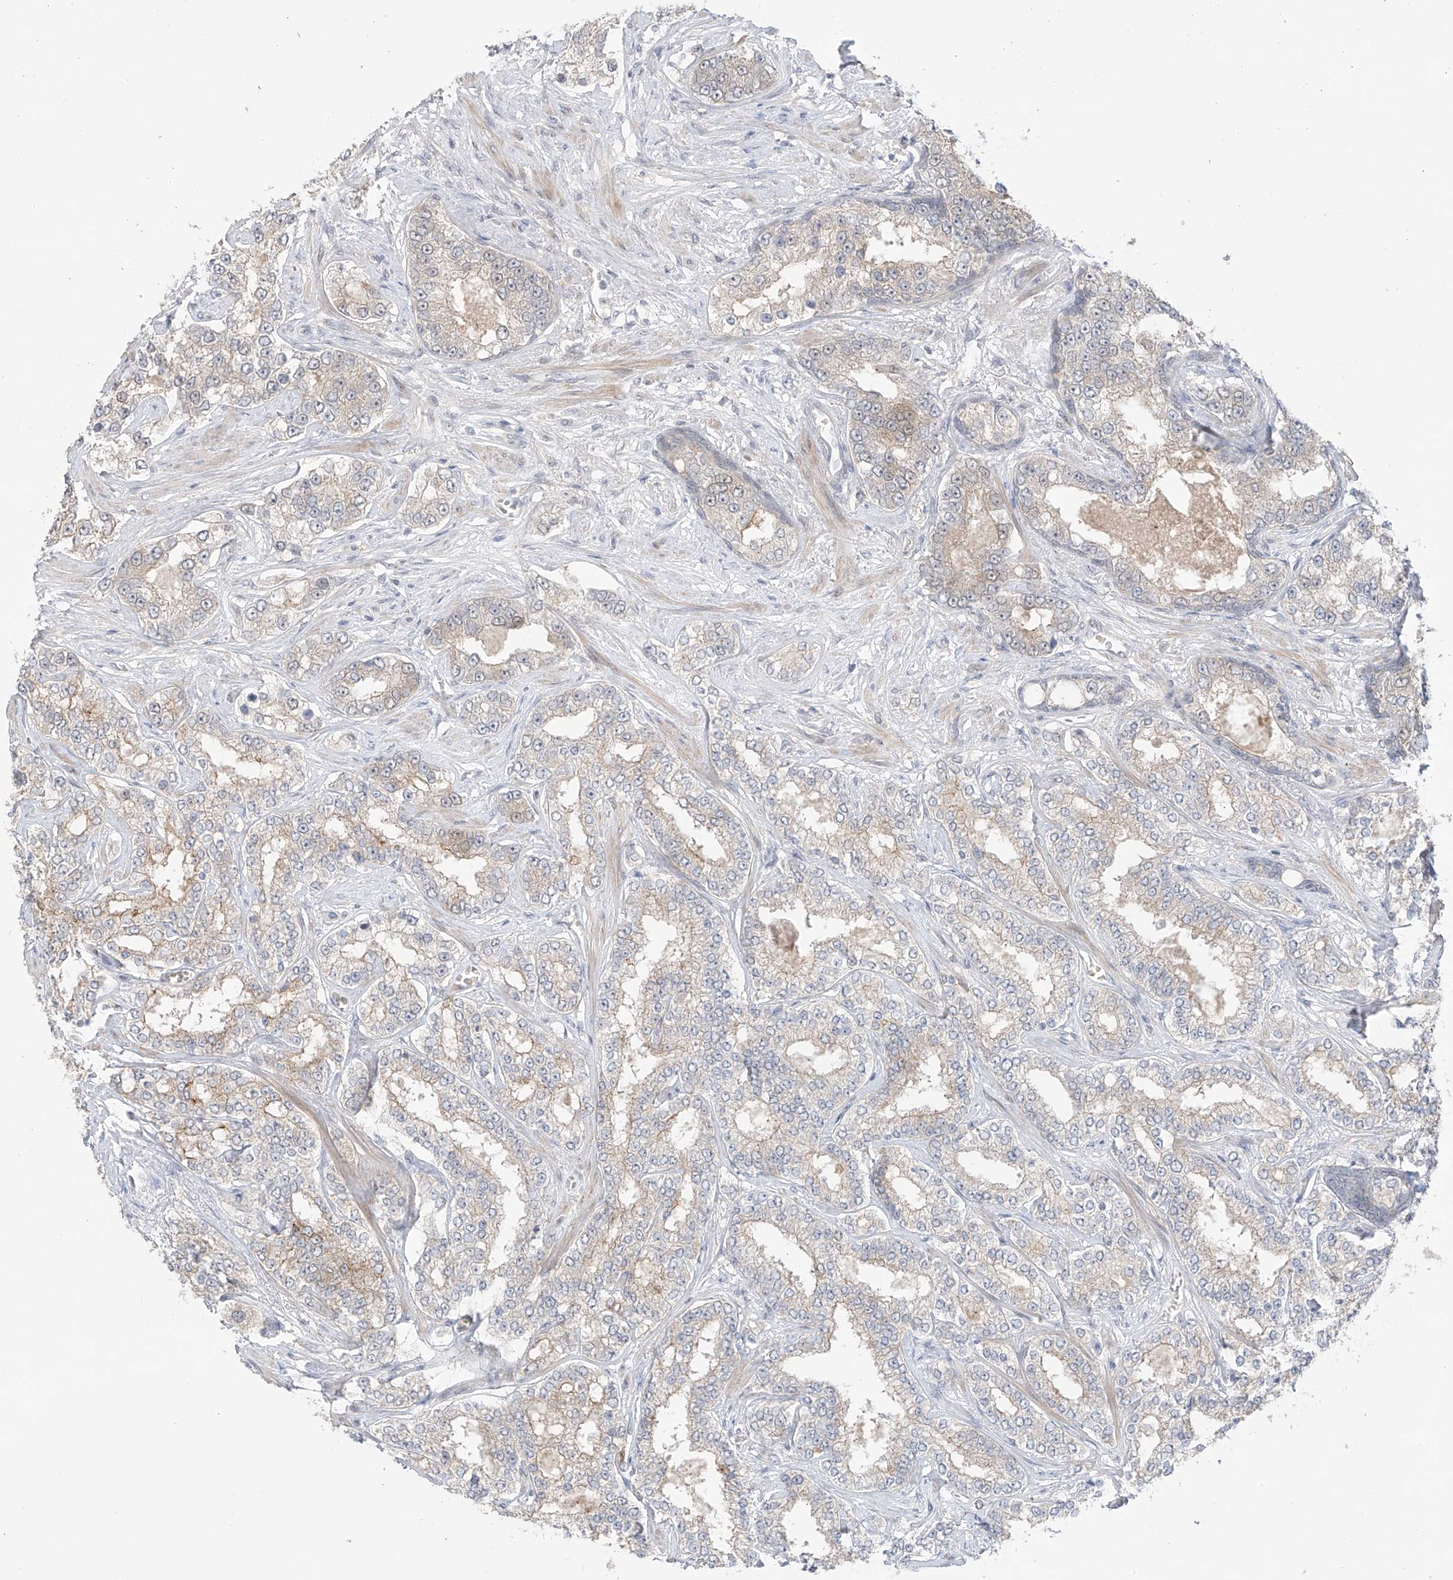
{"staining": {"intensity": "negative", "quantity": "none", "location": "none"}, "tissue": "prostate cancer", "cell_type": "Tumor cells", "image_type": "cancer", "snomed": [{"axis": "morphology", "description": "Normal tissue, NOS"}, {"axis": "morphology", "description": "Adenocarcinoma, High grade"}, {"axis": "topography", "description": "Prostate"}], "caption": "IHC histopathology image of neoplastic tissue: human prostate cancer (high-grade adenocarcinoma) stained with DAB (3,3'-diaminobenzidine) displays no significant protein staining in tumor cells.", "gene": "OGT", "patient": {"sex": "male", "age": 83}}